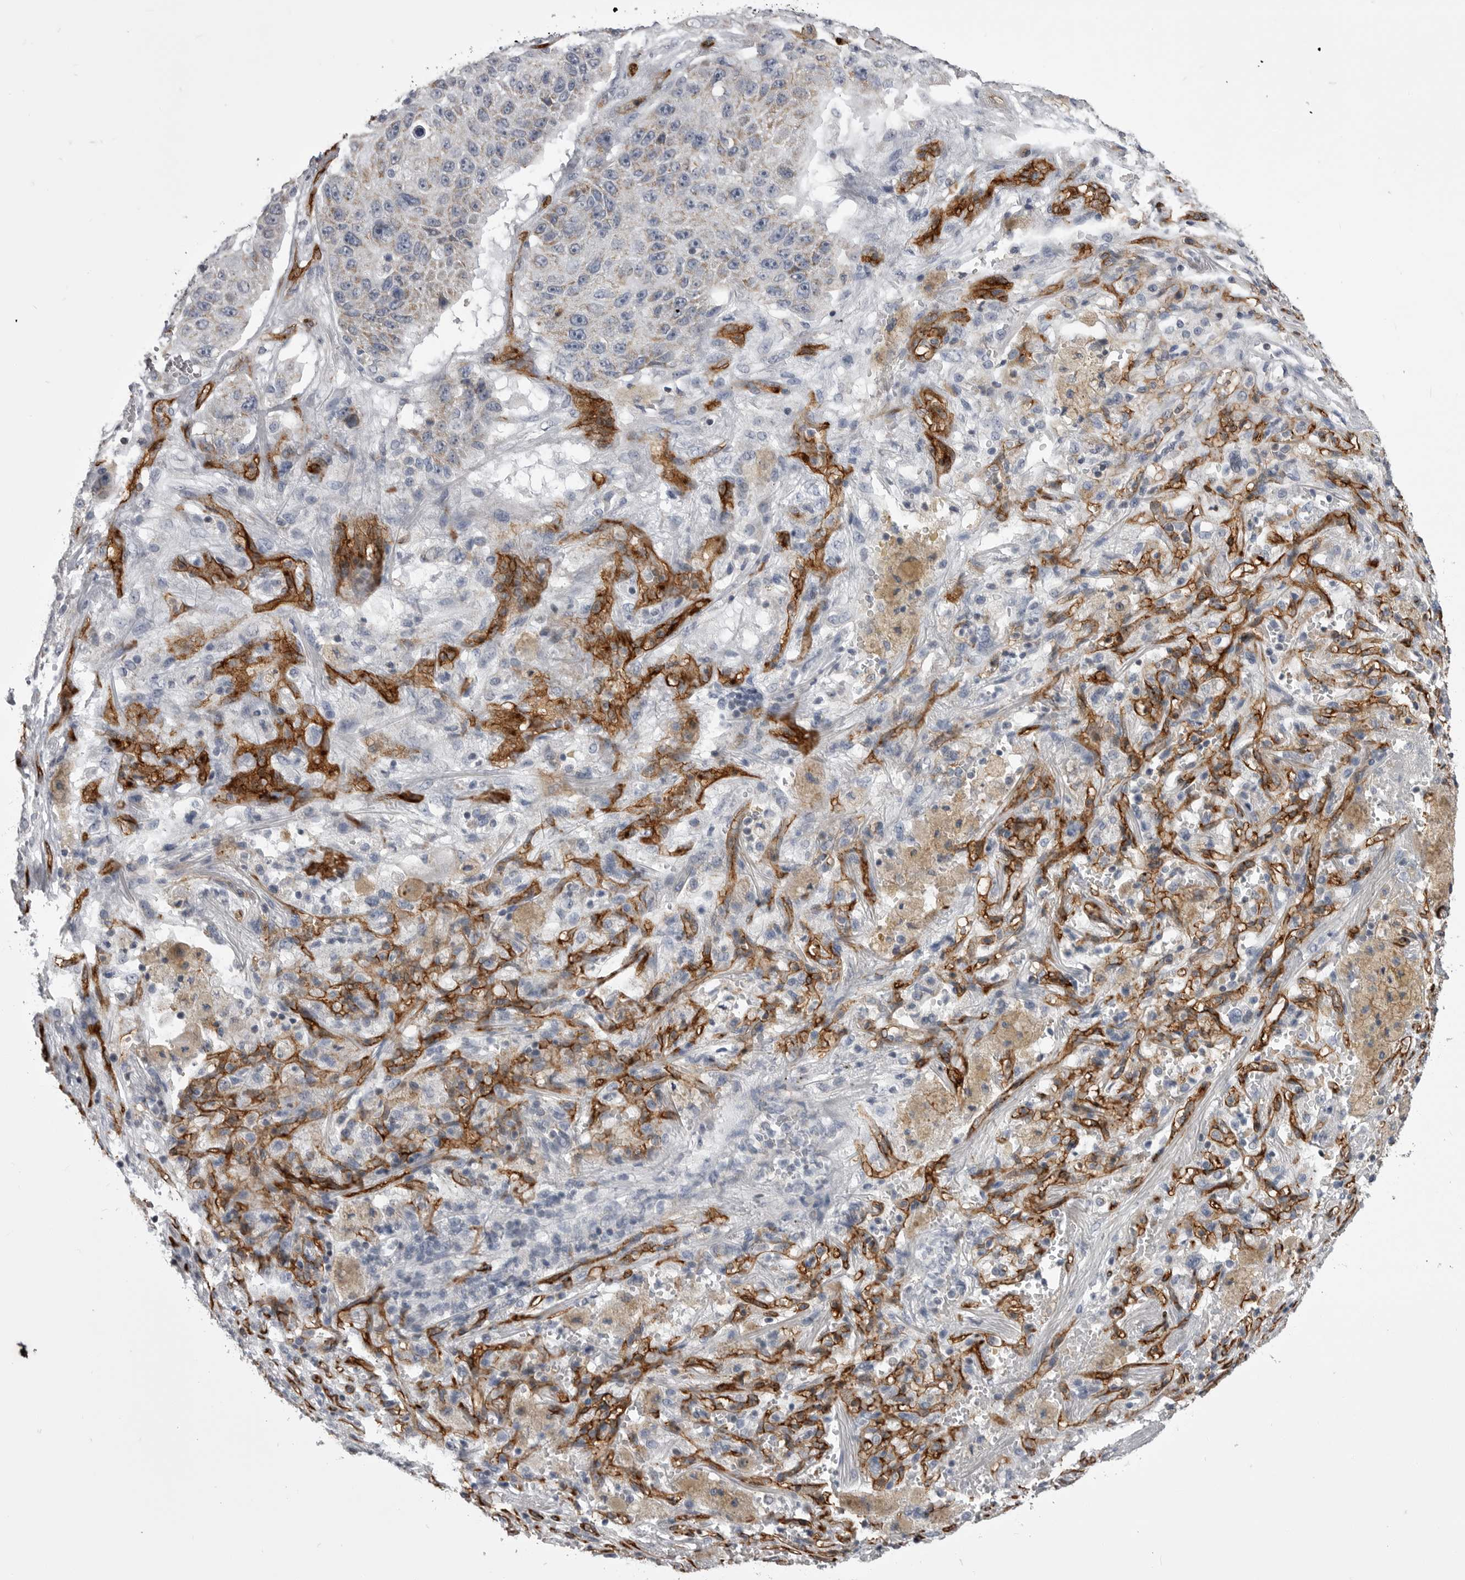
{"staining": {"intensity": "weak", "quantity": "25%-75%", "location": "cytoplasmic/membranous"}, "tissue": "lung cancer", "cell_type": "Tumor cells", "image_type": "cancer", "snomed": [{"axis": "morphology", "description": "Squamous cell carcinoma, NOS"}, {"axis": "topography", "description": "Lung"}], "caption": "Lung cancer stained with a protein marker shows weak staining in tumor cells.", "gene": "OPLAH", "patient": {"sex": "male", "age": 61}}